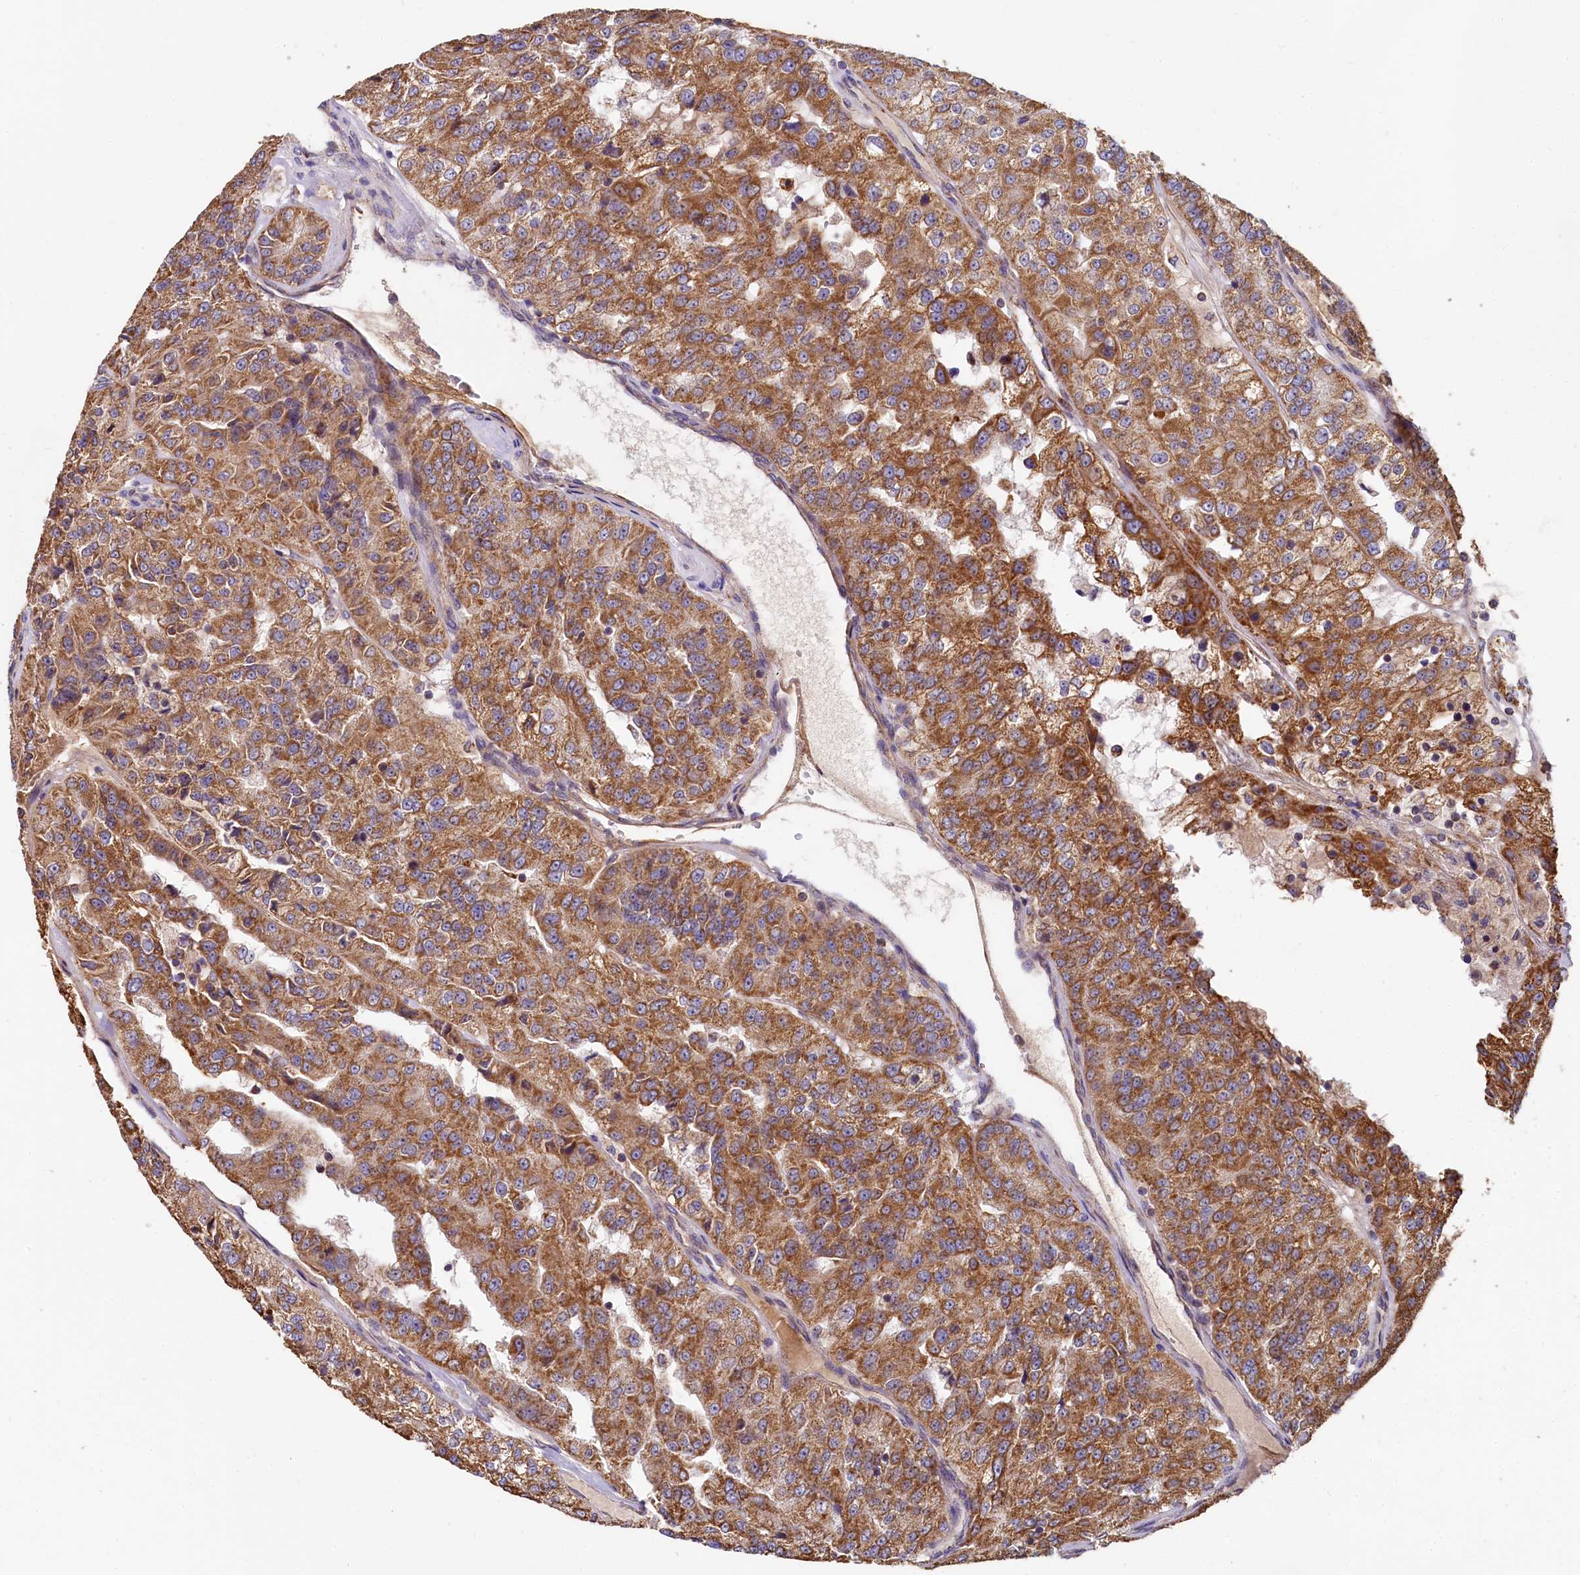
{"staining": {"intensity": "moderate", "quantity": ">75%", "location": "cytoplasmic/membranous"}, "tissue": "renal cancer", "cell_type": "Tumor cells", "image_type": "cancer", "snomed": [{"axis": "morphology", "description": "Adenocarcinoma, NOS"}, {"axis": "topography", "description": "Kidney"}], "caption": "Immunohistochemistry photomicrograph of neoplastic tissue: adenocarcinoma (renal) stained using IHC reveals medium levels of moderate protein expression localized specifically in the cytoplasmic/membranous of tumor cells, appearing as a cytoplasmic/membranous brown color.", "gene": "SPRYD3", "patient": {"sex": "female", "age": 63}}